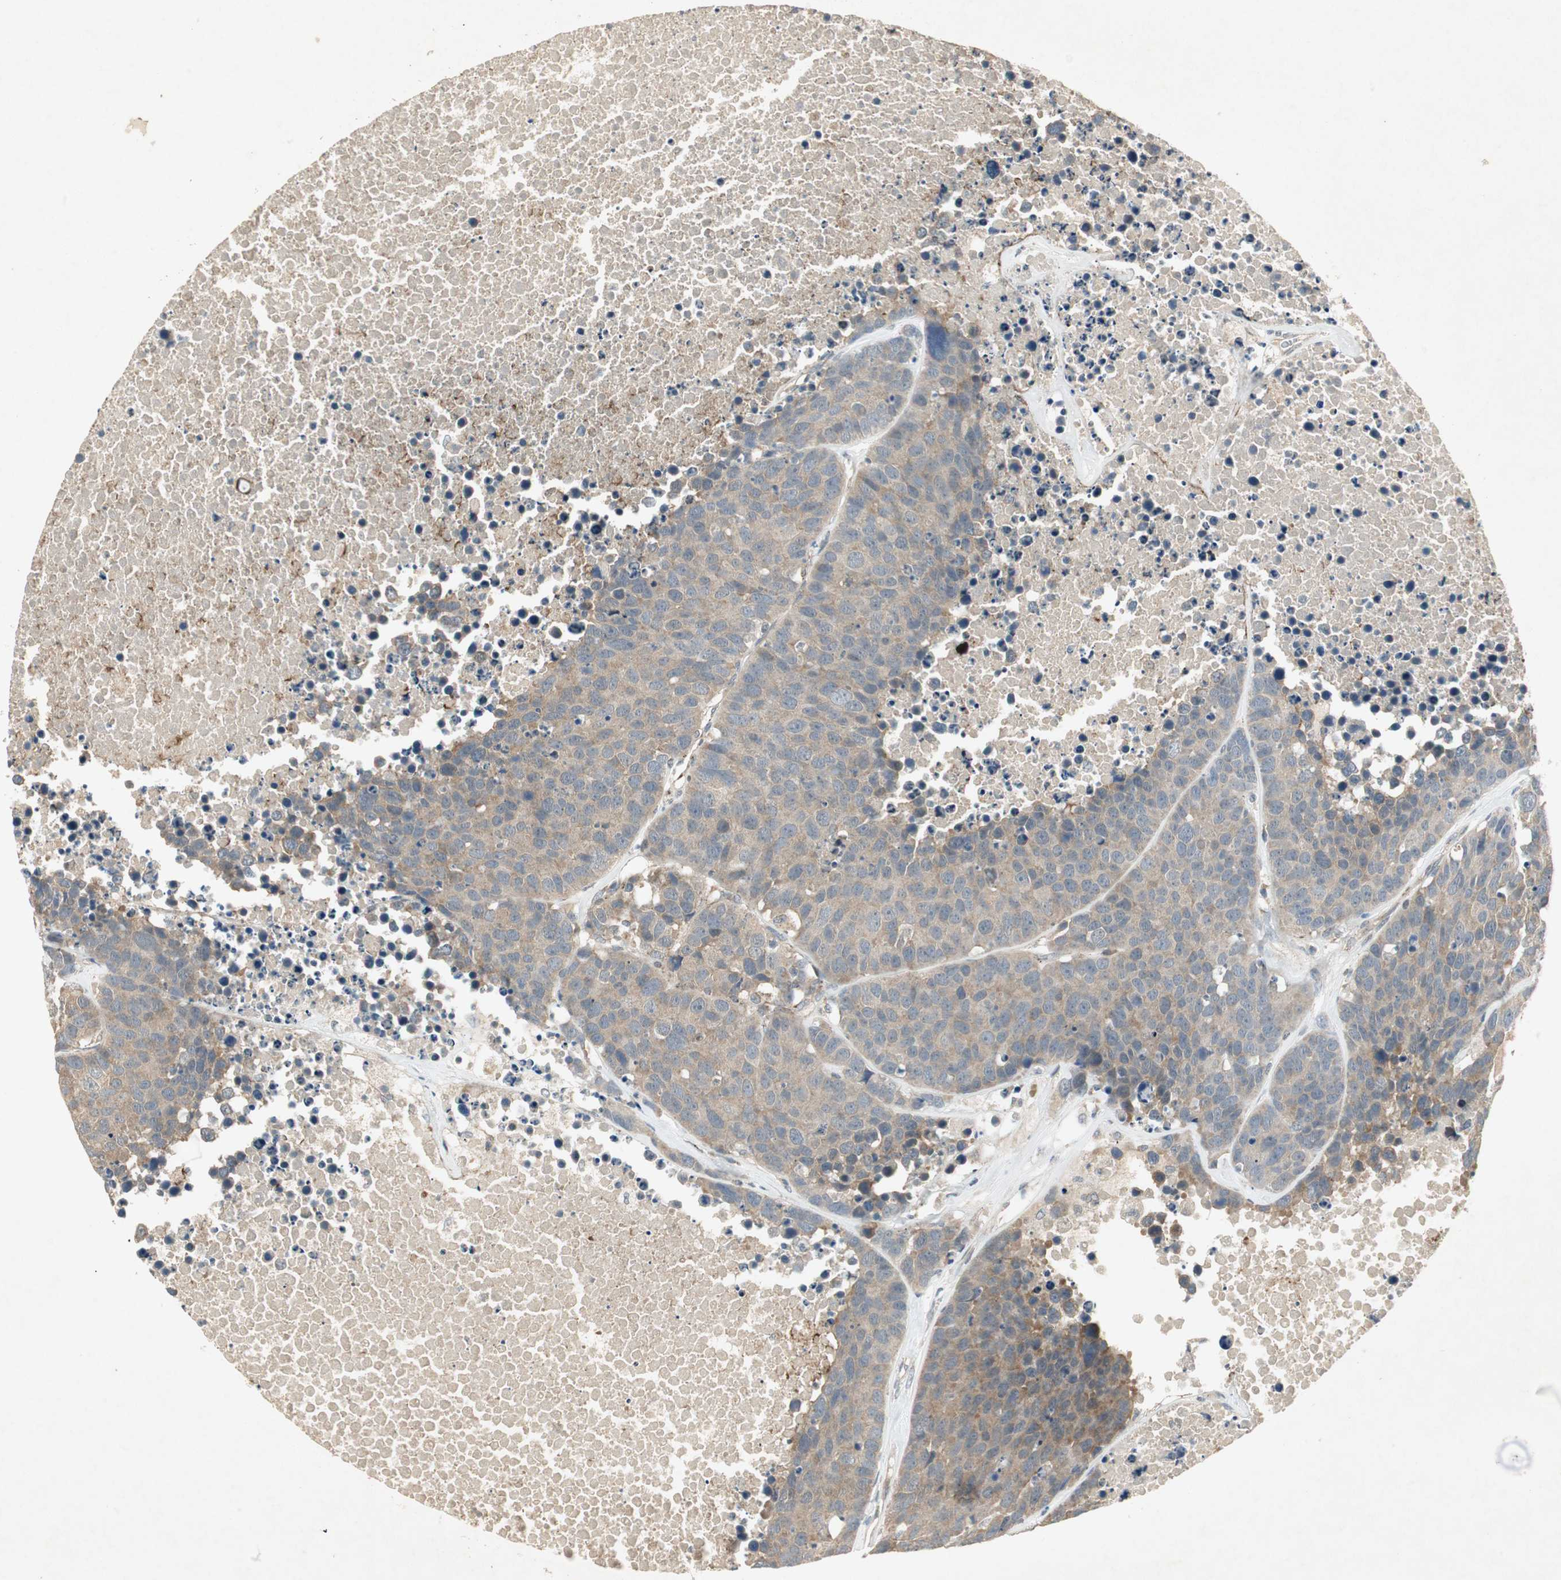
{"staining": {"intensity": "moderate", "quantity": ">75%", "location": "cytoplasmic/membranous"}, "tissue": "carcinoid", "cell_type": "Tumor cells", "image_type": "cancer", "snomed": [{"axis": "morphology", "description": "Carcinoid, malignant, NOS"}, {"axis": "topography", "description": "Lung"}], "caption": "This is an image of immunohistochemistry staining of malignant carcinoid, which shows moderate positivity in the cytoplasmic/membranous of tumor cells.", "gene": "USP2", "patient": {"sex": "male", "age": 60}}